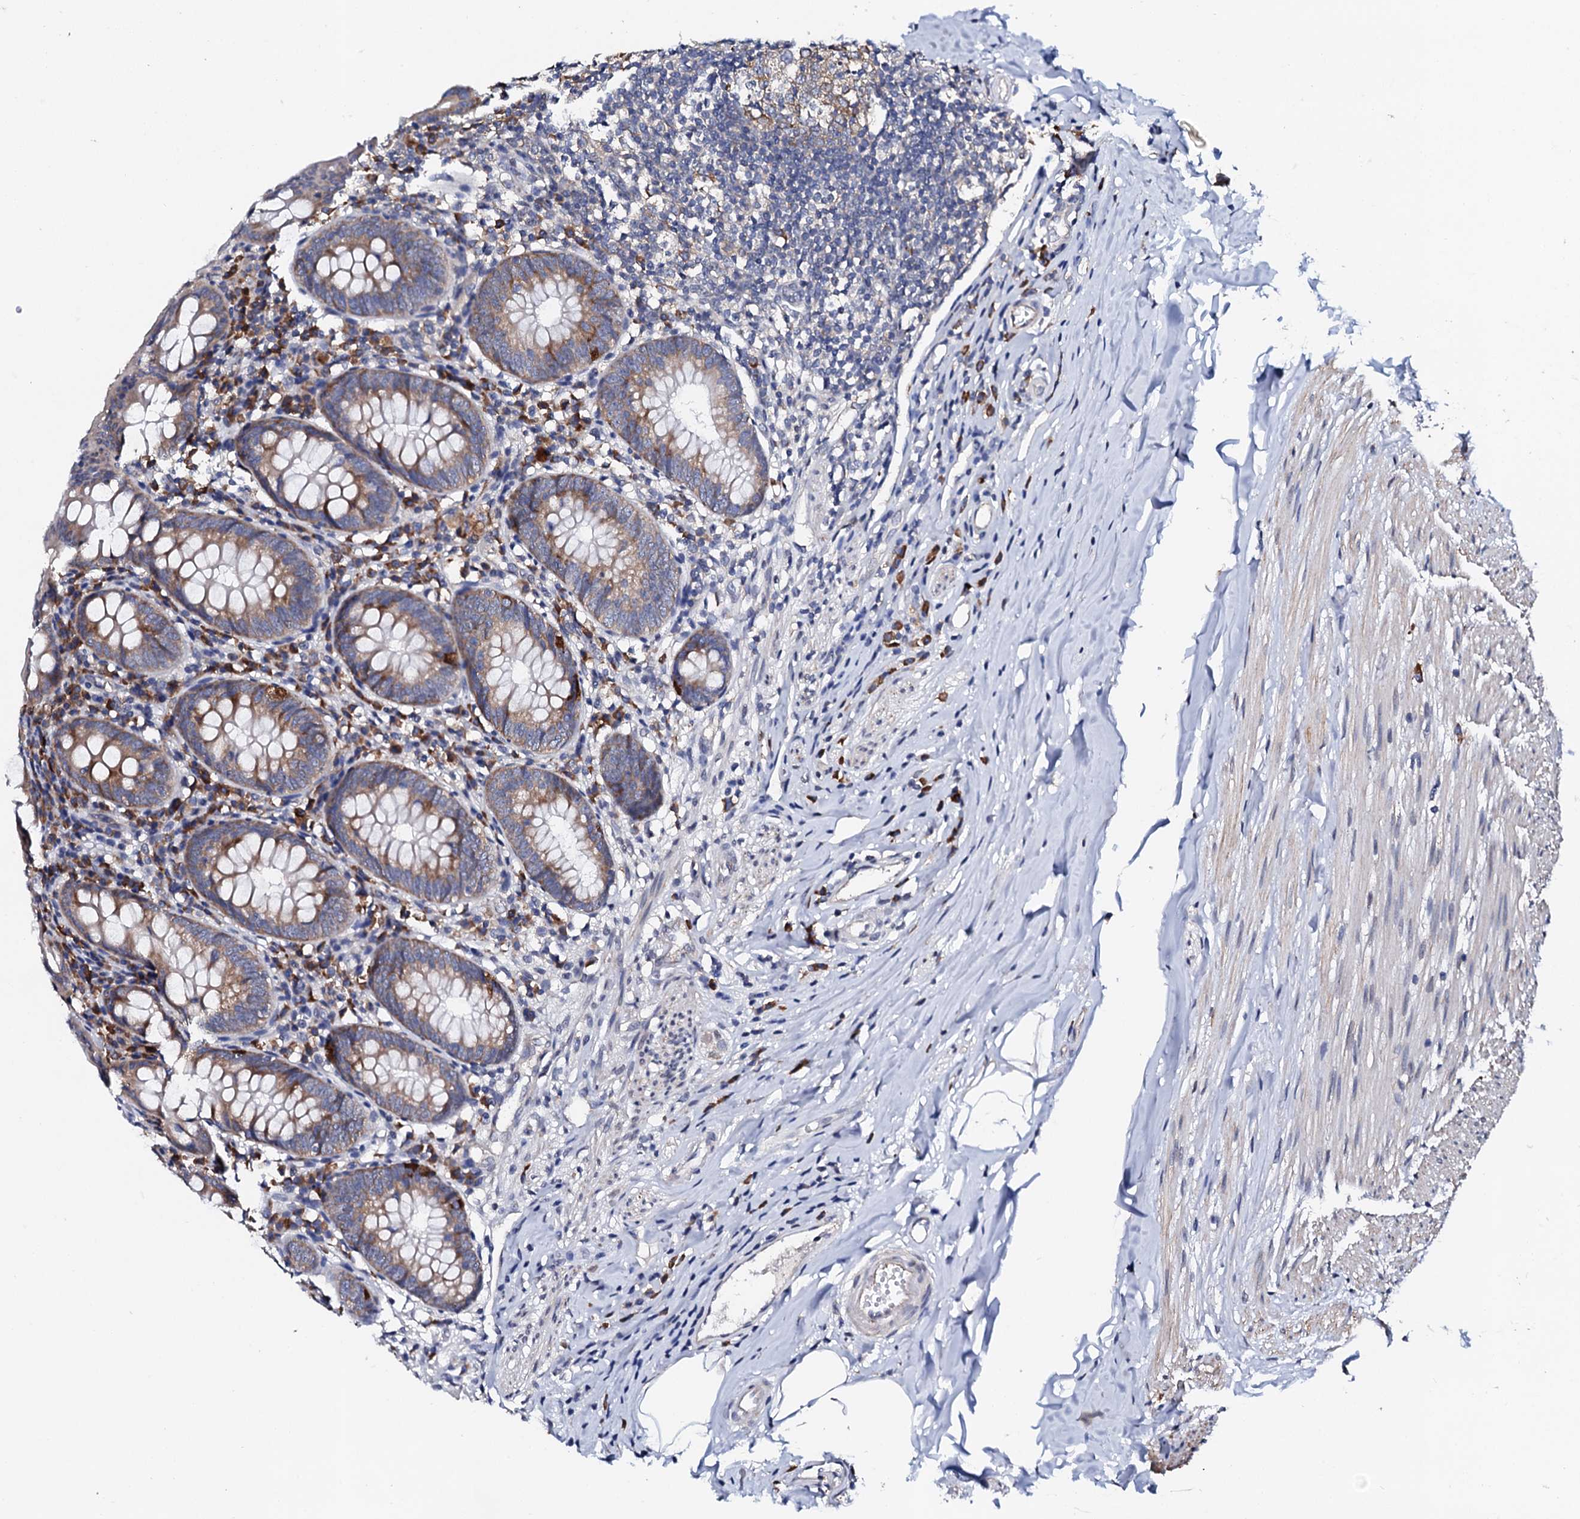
{"staining": {"intensity": "moderate", "quantity": ">75%", "location": "cytoplasmic/membranous"}, "tissue": "appendix", "cell_type": "Glandular cells", "image_type": "normal", "snomed": [{"axis": "morphology", "description": "Normal tissue, NOS"}, {"axis": "topography", "description": "Appendix"}], "caption": "Brown immunohistochemical staining in unremarkable human appendix displays moderate cytoplasmic/membranous expression in approximately >75% of glandular cells.", "gene": "NUP58", "patient": {"sex": "female", "age": 54}}